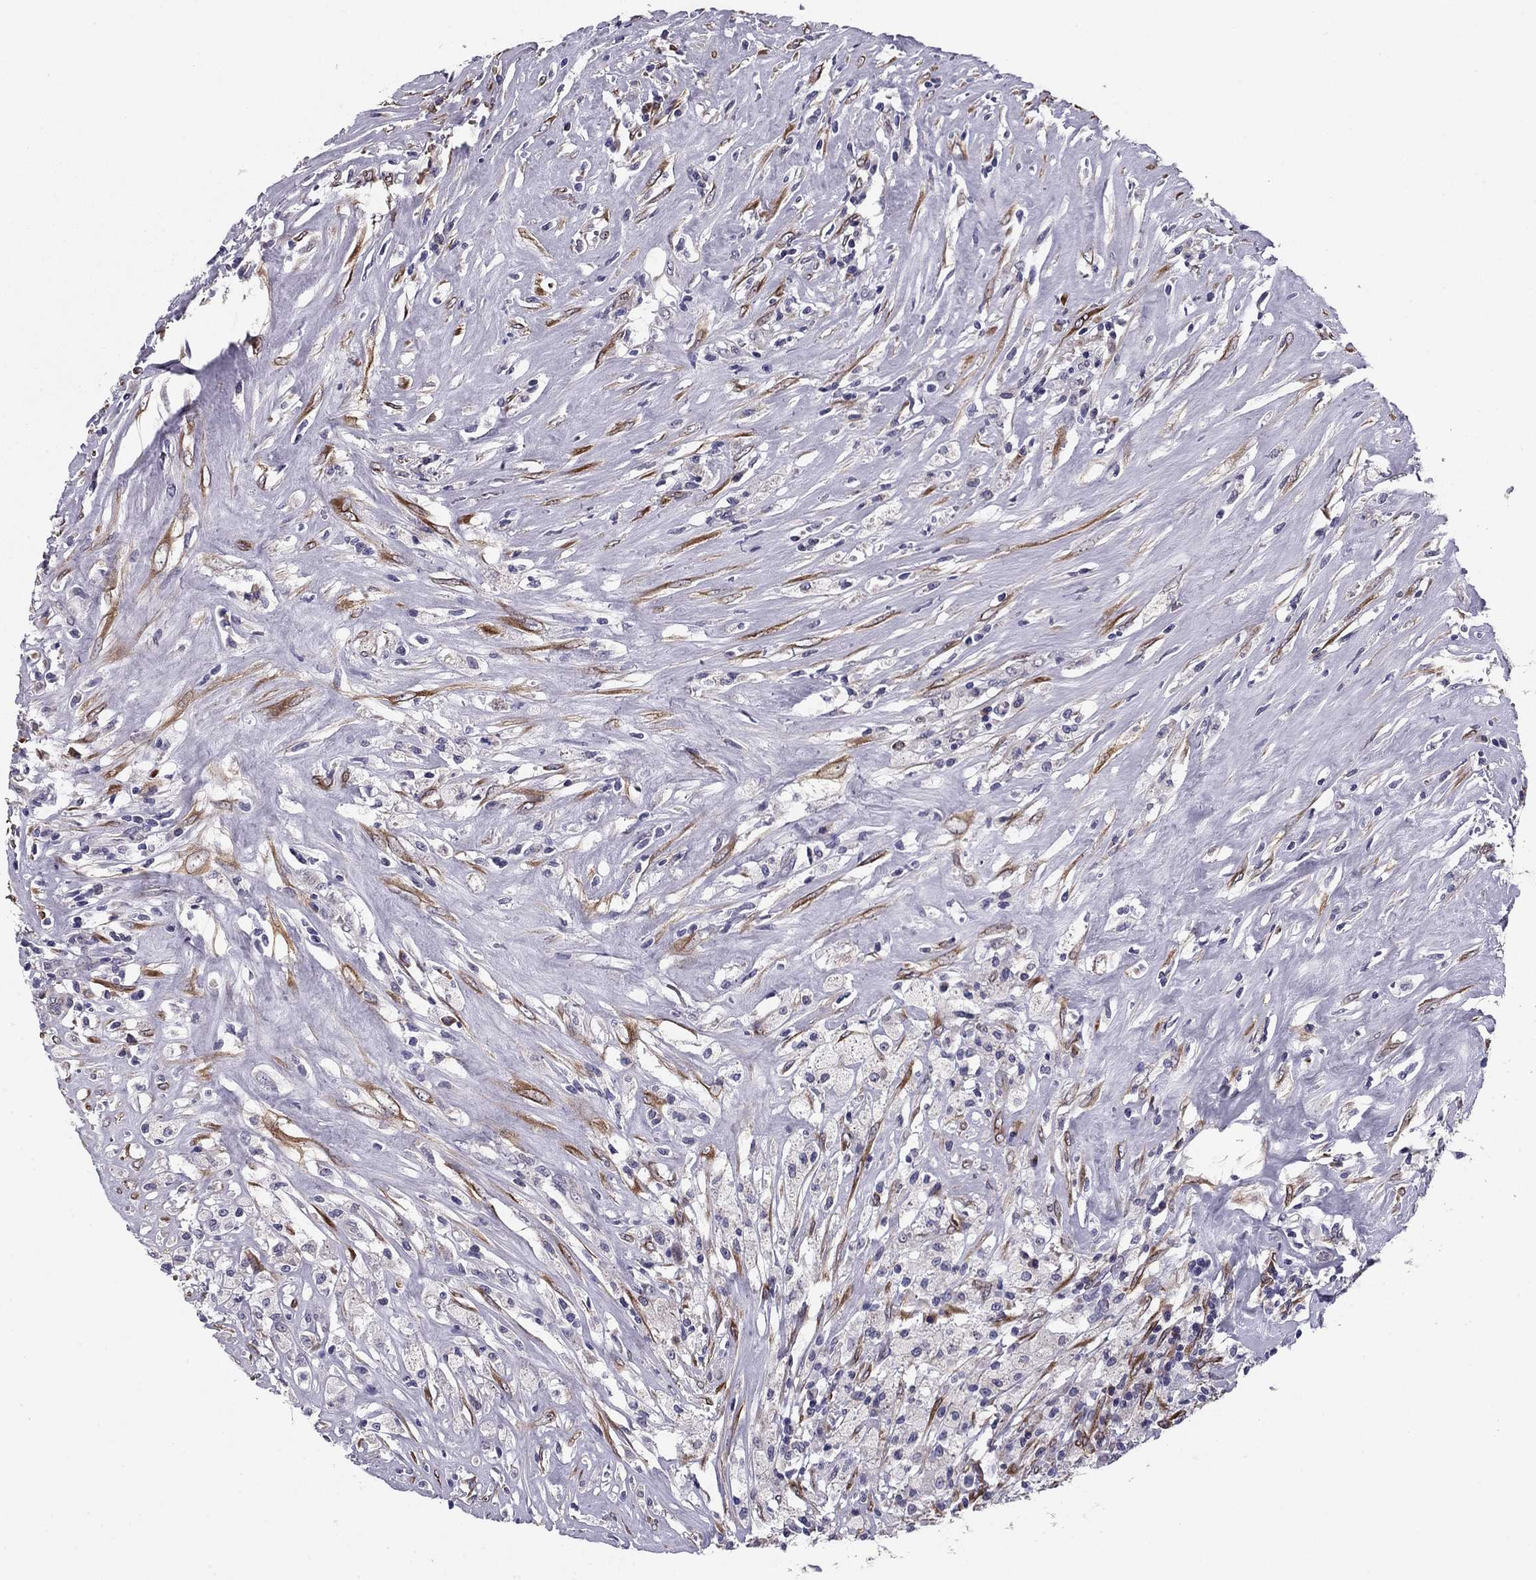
{"staining": {"intensity": "moderate", "quantity": "<25%", "location": "cytoplasmic/membranous"}, "tissue": "testis cancer", "cell_type": "Tumor cells", "image_type": "cancer", "snomed": [{"axis": "morphology", "description": "Necrosis, NOS"}, {"axis": "morphology", "description": "Carcinoma, Embryonal, NOS"}, {"axis": "topography", "description": "Testis"}], "caption": "About <25% of tumor cells in human testis cancer (embryonal carcinoma) exhibit moderate cytoplasmic/membranous protein positivity as visualized by brown immunohistochemical staining.", "gene": "TMED3", "patient": {"sex": "male", "age": 19}}